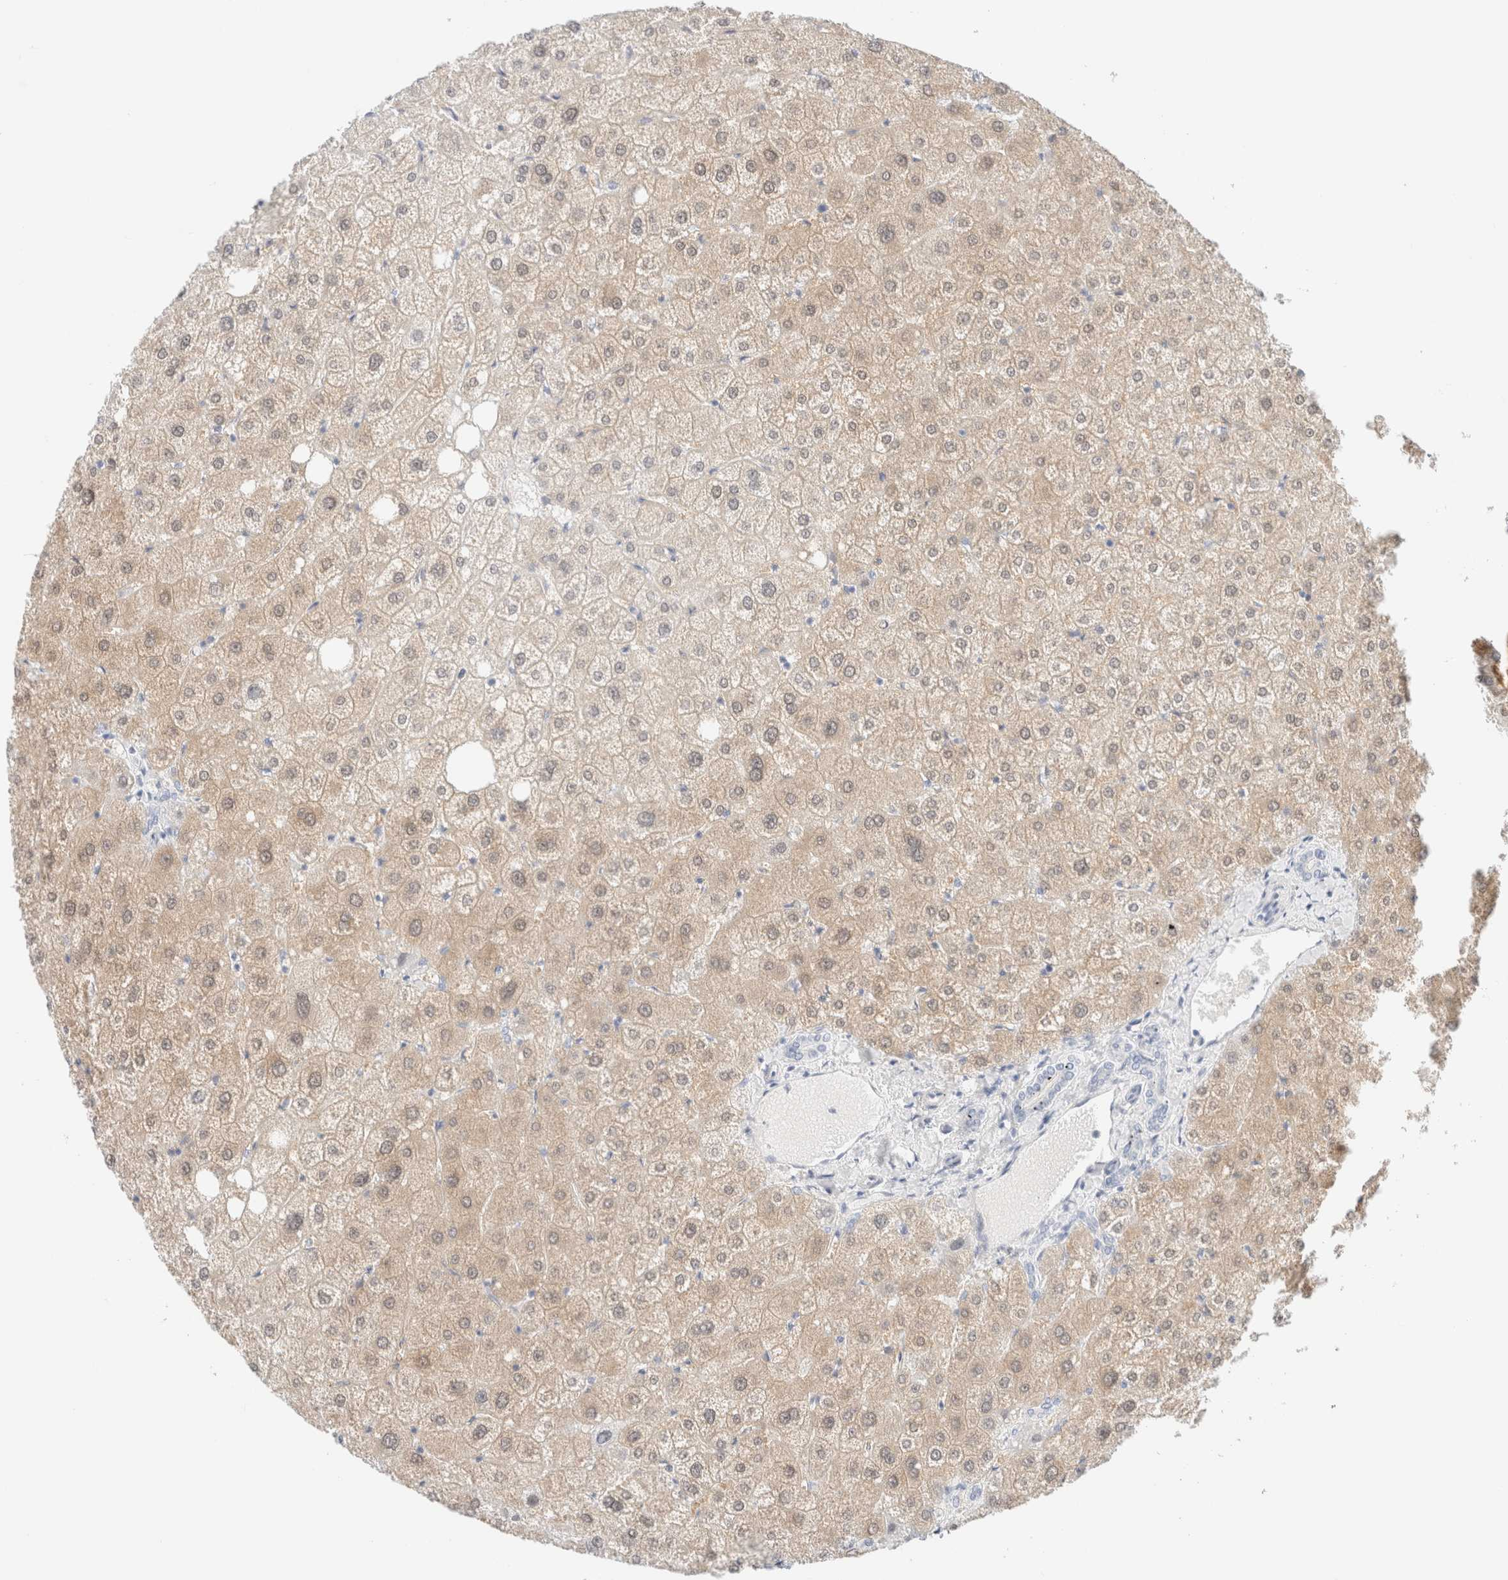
{"staining": {"intensity": "negative", "quantity": "none", "location": "none"}, "tissue": "liver", "cell_type": "Cholangiocytes", "image_type": "normal", "snomed": [{"axis": "morphology", "description": "Normal tissue, NOS"}, {"axis": "topography", "description": "Liver"}], "caption": "Immunohistochemical staining of normal liver displays no significant expression in cholangiocytes.", "gene": "DPYS", "patient": {"sex": "male", "age": 73}}